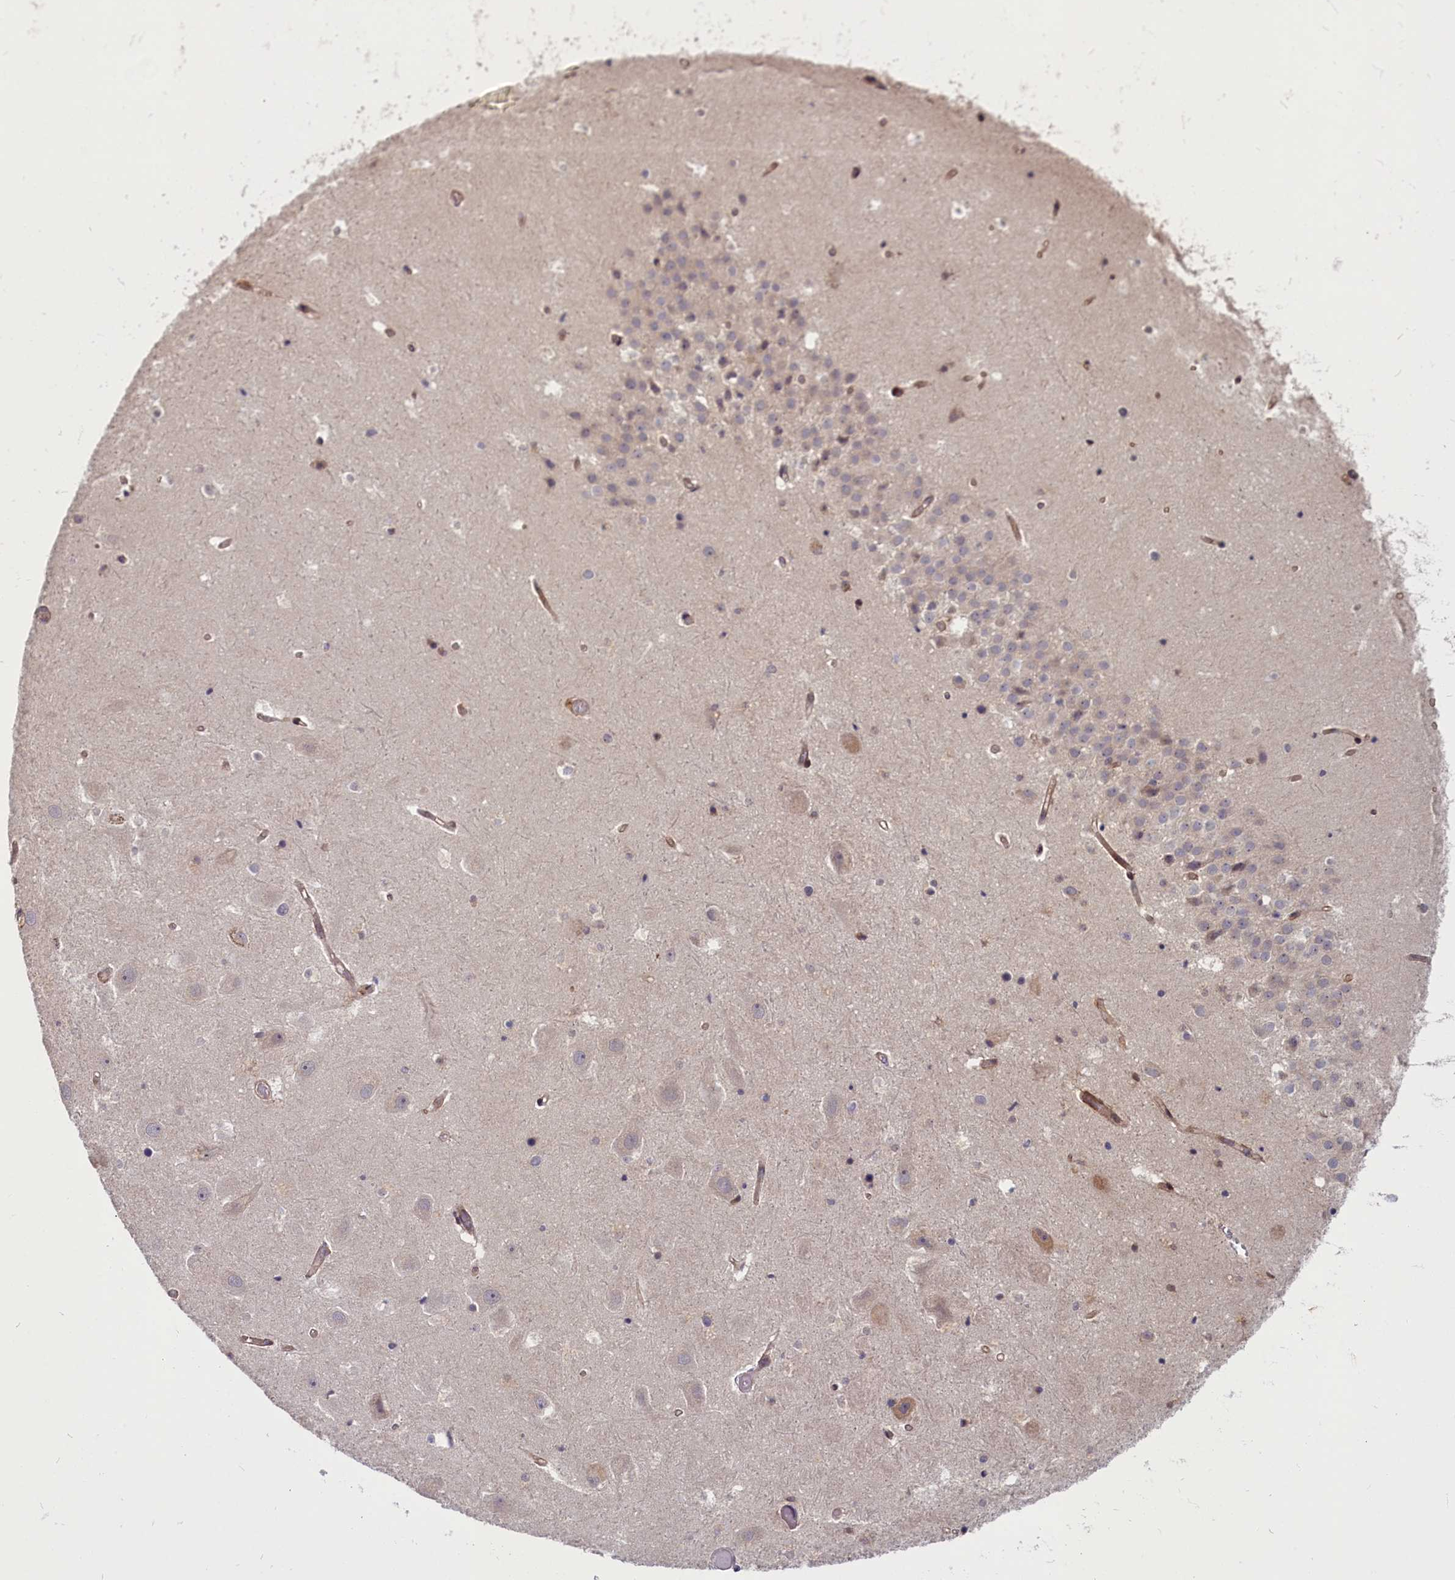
{"staining": {"intensity": "negative", "quantity": "none", "location": "none"}, "tissue": "hippocampus", "cell_type": "Glial cells", "image_type": "normal", "snomed": [{"axis": "morphology", "description": "Normal tissue, NOS"}, {"axis": "topography", "description": "Hippocampus"}], "caption": "Photomicrograph shows no significant protein staining in glial cells of normal hippocampus. (Stains: DAB immunohistochemistry with hematoxylin counter stain, Microscopy: brightfield microscopy at high magnification).", "gene": "ENSG00000274944", "patient": {"sex": "female", "age": 52}}